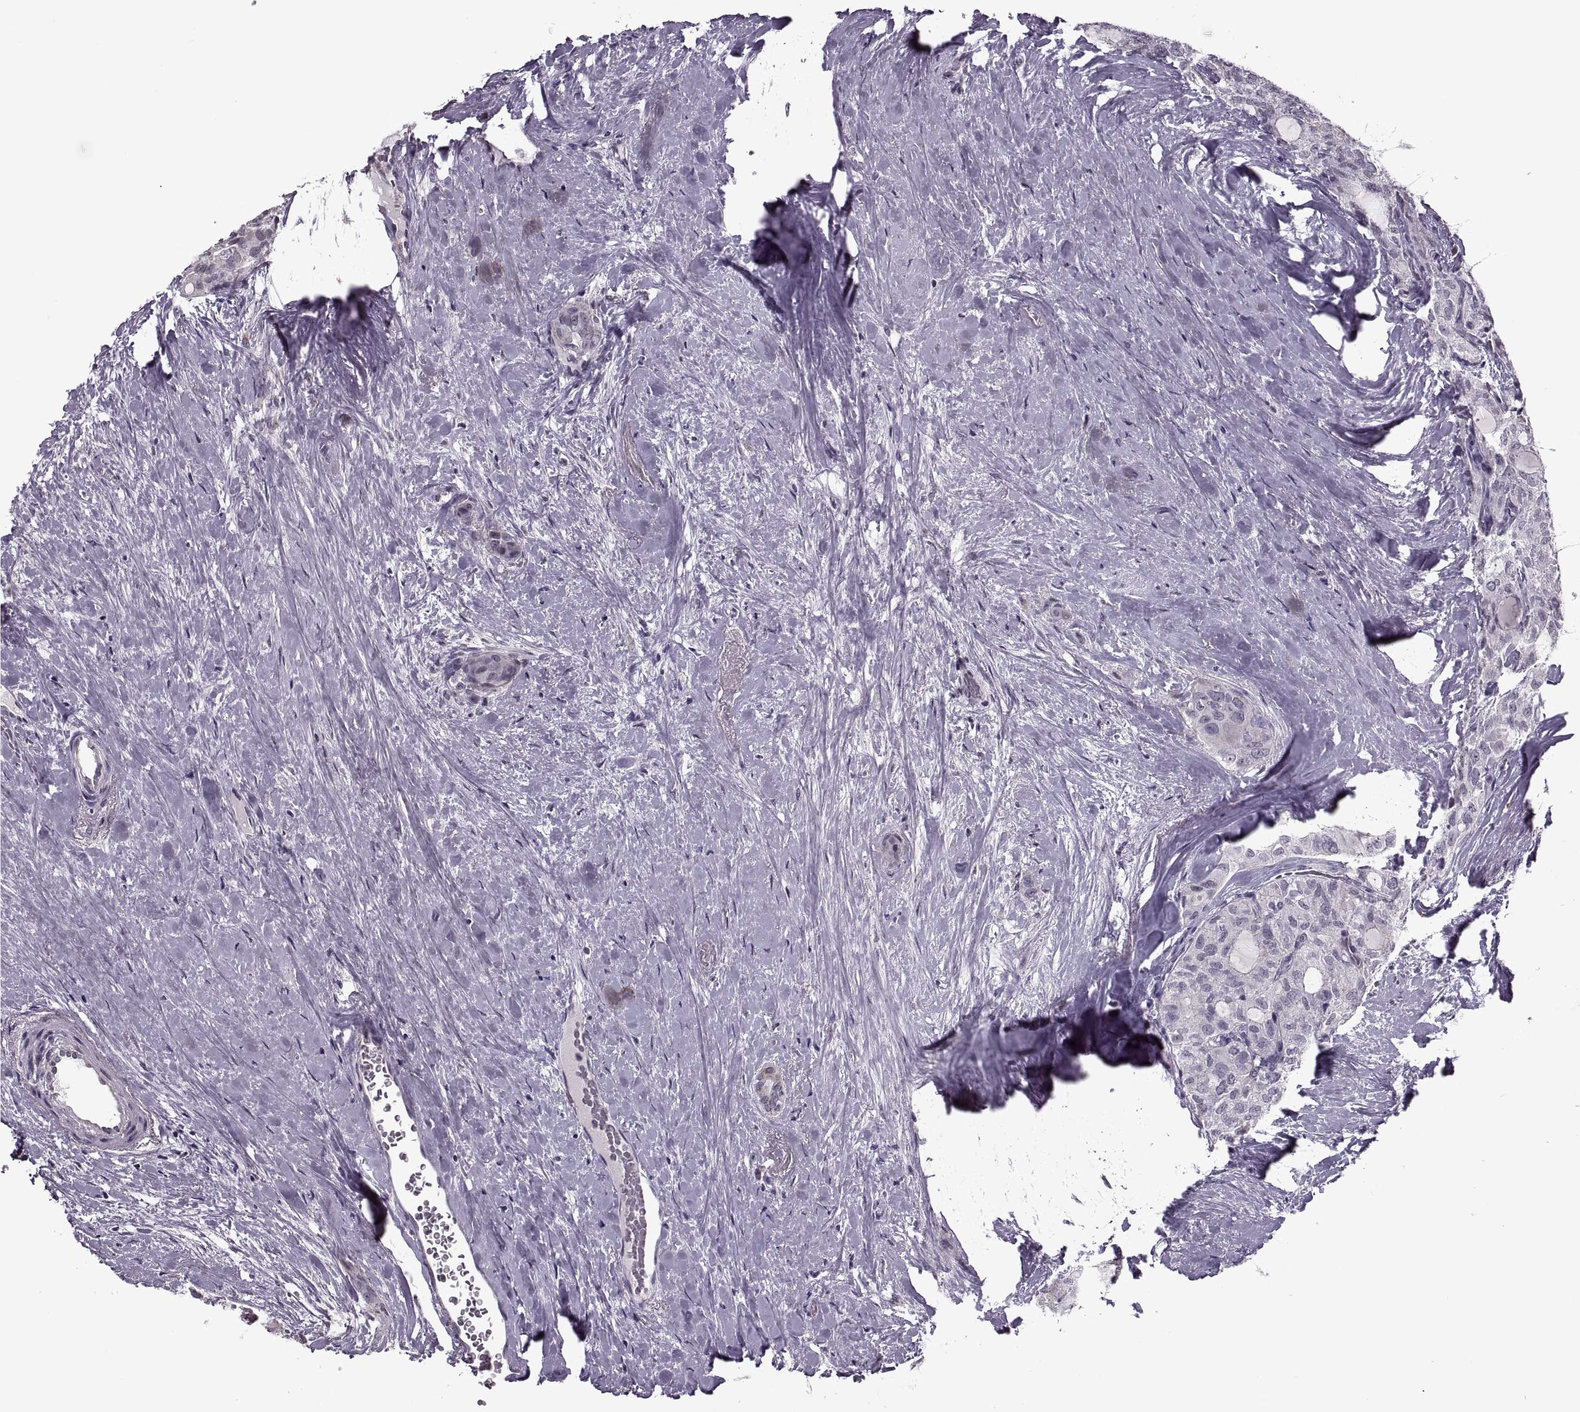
{"staining": {"intensity": "negative", "quantity": "none", "location": "none"}, "tissue": "thyroid cancer", "cell_type": "Tumor cells", "image_type": "cancer", "snomed": [{"axis": "morphology", "description": "Follicular adenoma carcinoma, NOS"}, {"axis": "topography", "description": "Thyroid gland"}], "caption": "High power microscopy histopathology image of an immunohistochemistry histopathology image of thyroid follicular adenoma carcinoma, revealing no significant staining in tumor cells. (DAB IHC with hematoxylin counter stain).", "gene": "PRSS37", "patient": {"sex": "male", "age": 75}}